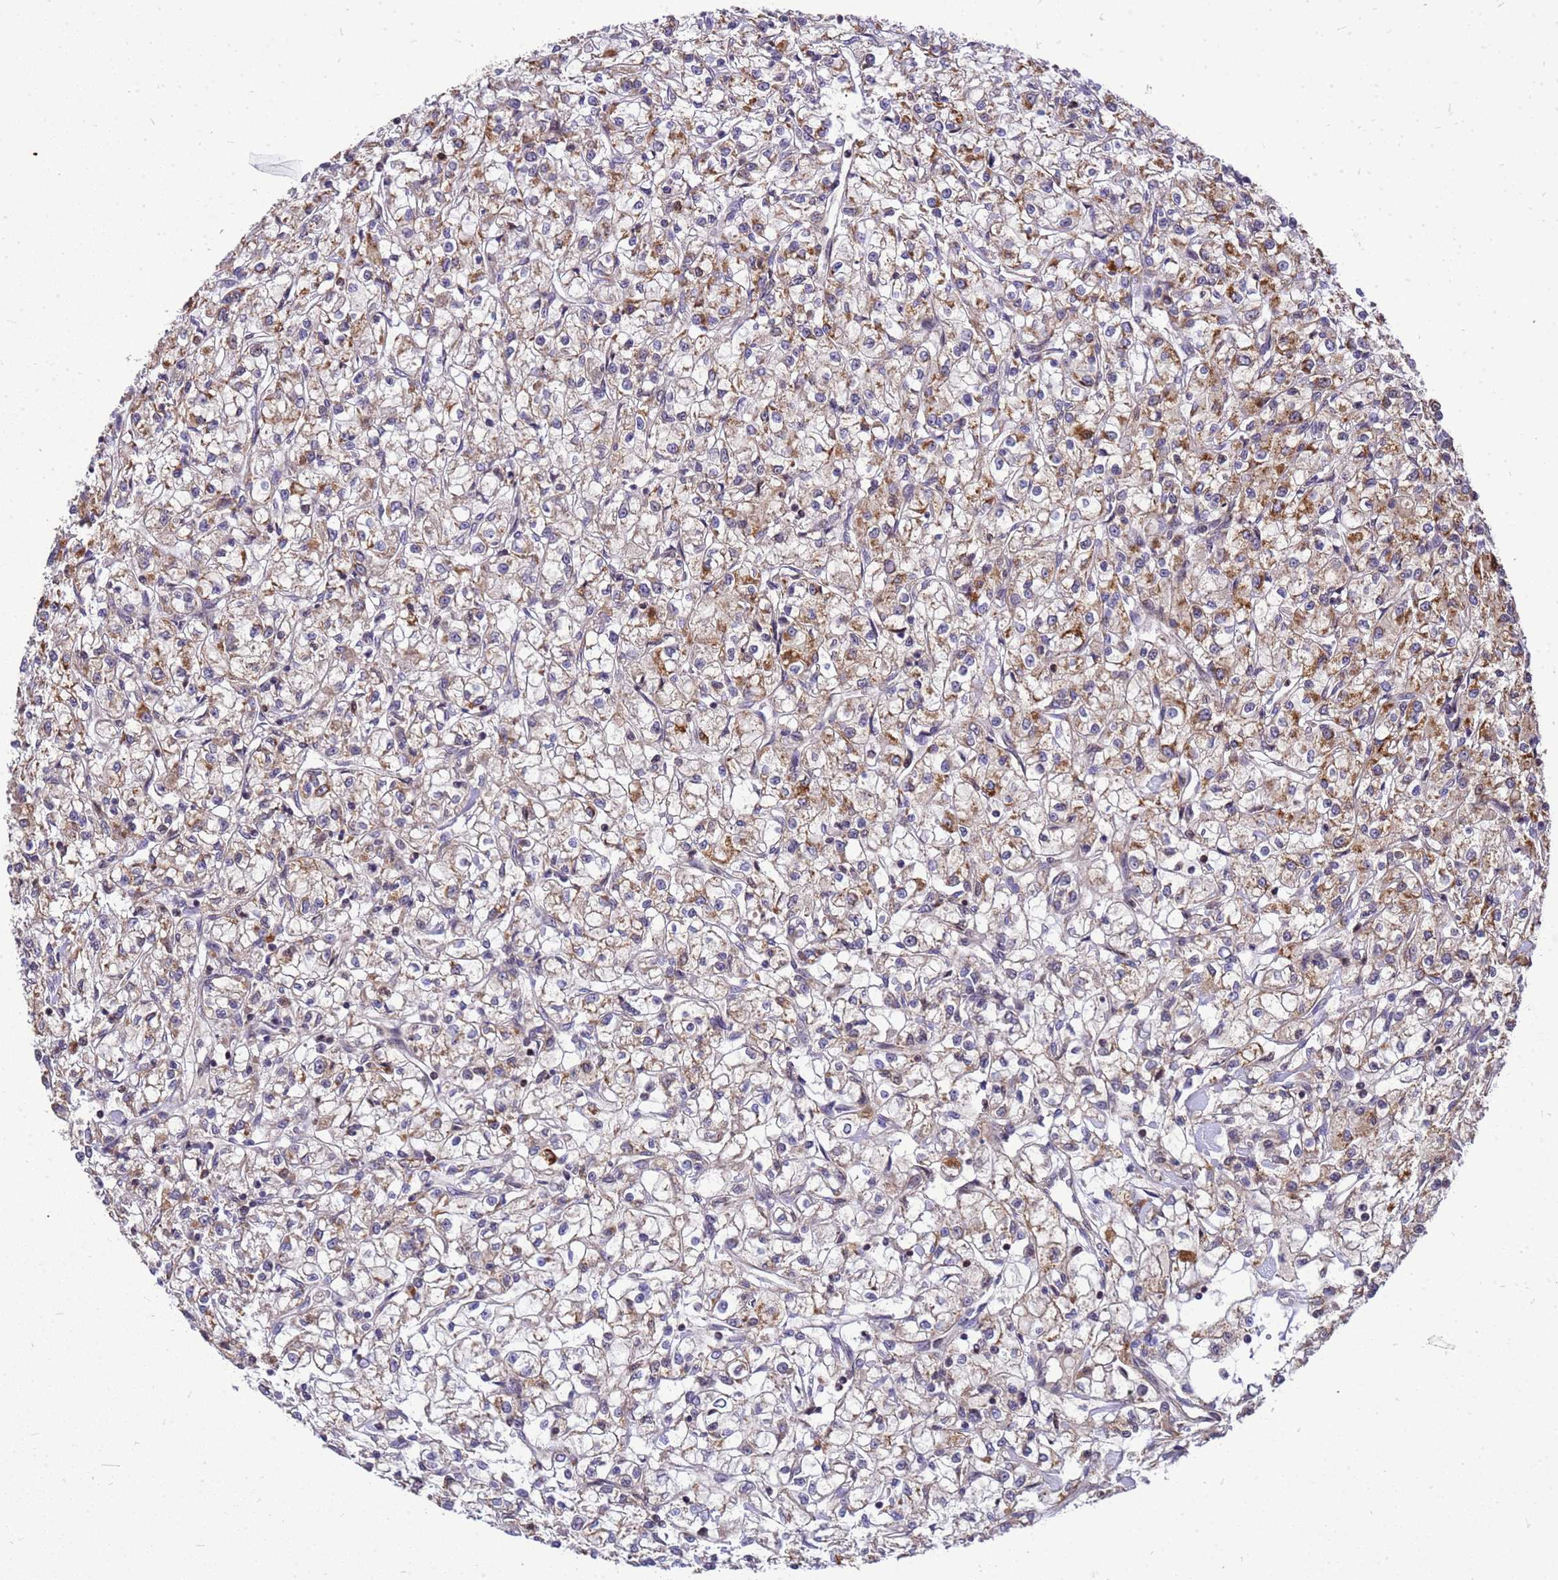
{"staining": {"intensity": "moderate", "quantity": ">75%", "location": "cytoplasmic/membranous"}, "tissue": "renal cancer", "cell_type": "Tumor cells", "image_type": "cancer", "snomed": [{"axis": "morphology", "description": "Adenocarcinoma, NOS"}, {"axis": "topography", "description": "Kidney"}], "caption": "A medium amount of moderate cytoplasmic/membranous staining is appreciated in about >75% of tumor cells in renal cancer (adenocarcinoma) tissue.", "gene": "CMC4", "patient": {"sex": "female", "age": 59}}